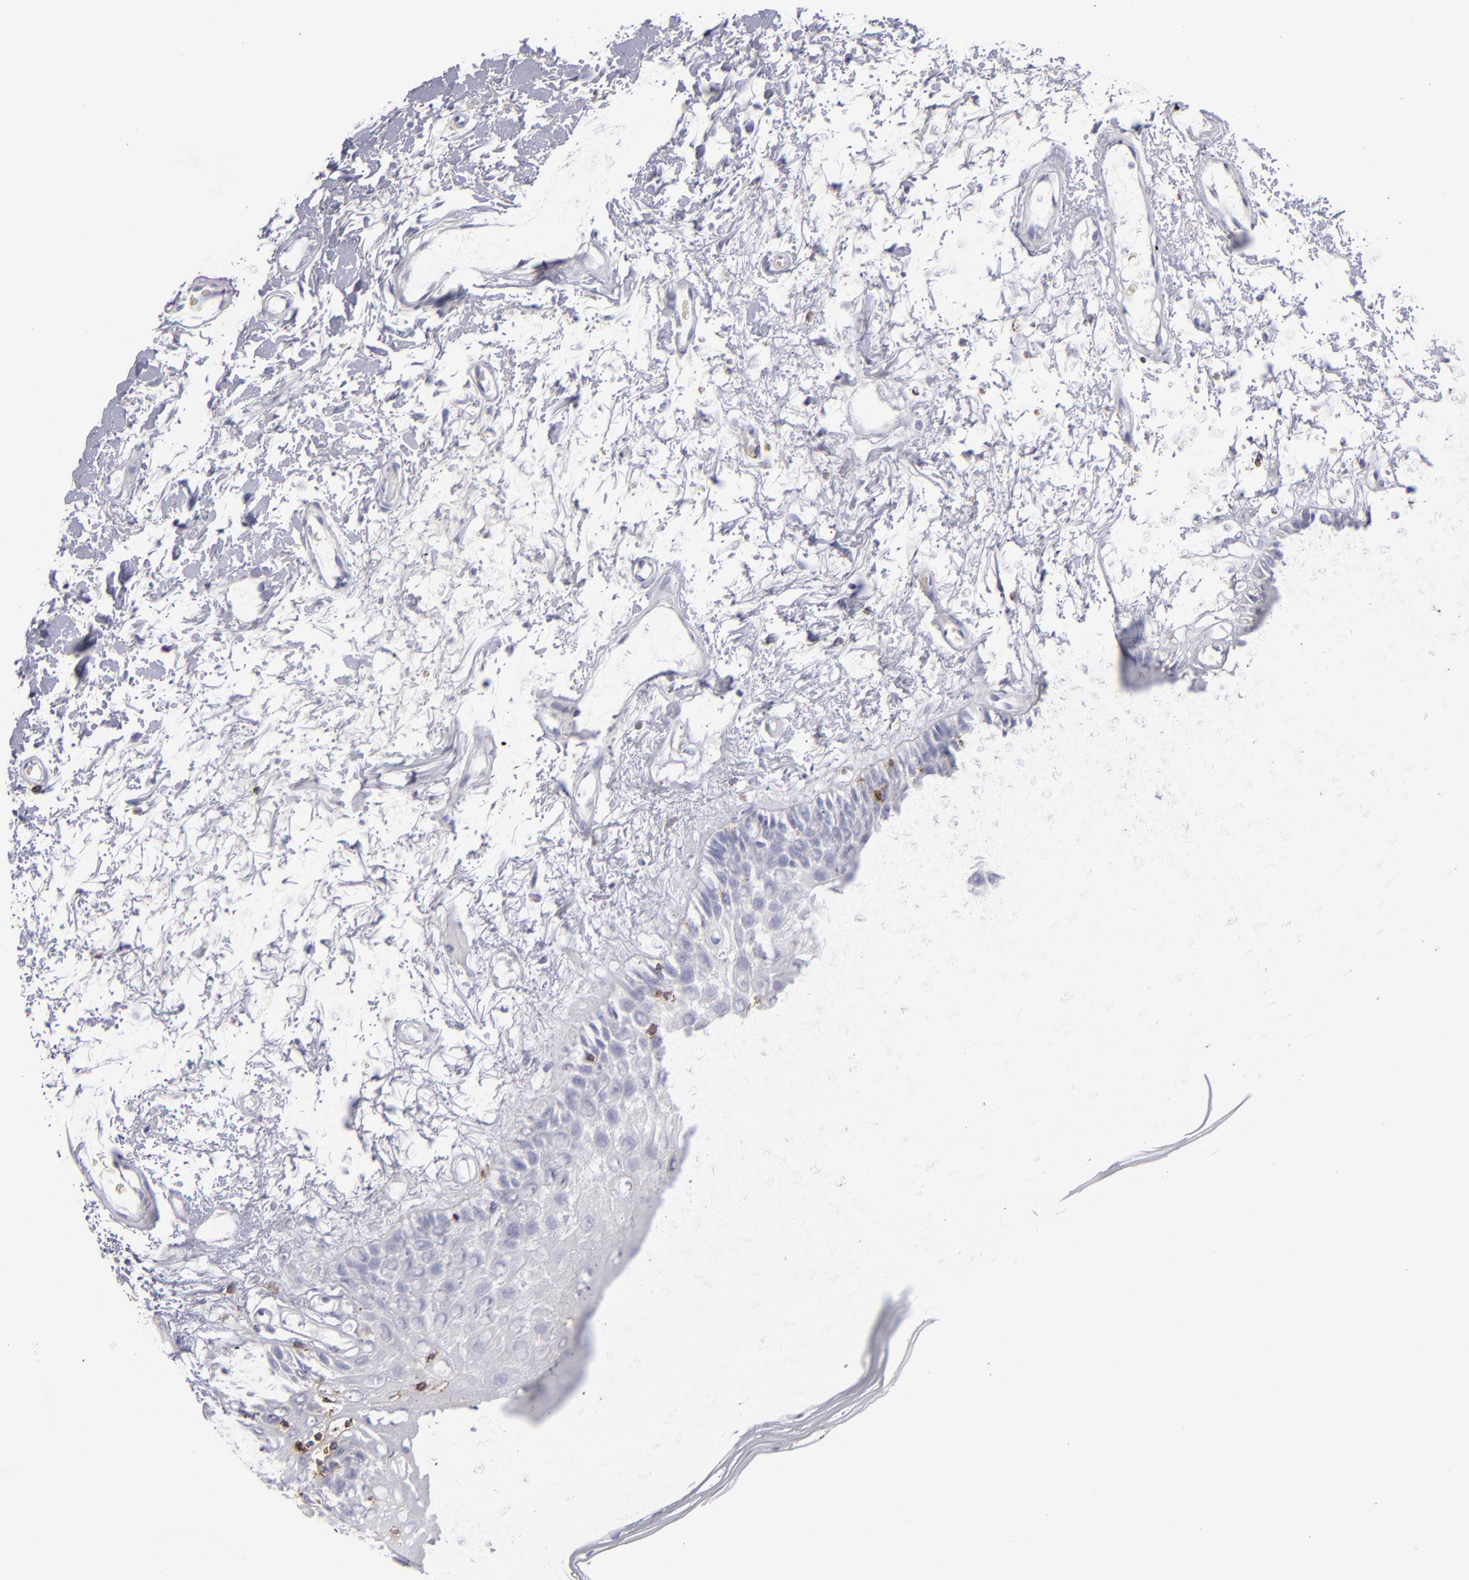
{"staining": {"intensity": "negative", "quantity": "none", "location": "none"}, "tissue": "oral mucosa", "cell_type": "Squamous epithelial cells", "image_type": "normal", "snomed": [{"axis": "morphology", "description": "Normal tissue, NOS"}, {"axis": "morphology", "description": "Squamous cell carcinoma, NOS"}, {"axis": "topography", "description": "Skeletal muscle"}, {"axis": "topography", "description": "Oral tissue"}, {"axis": "topography", "description": "Head-Neck"}], "caption": "Histopathology image shows no significant protein positivity in squamous epithelial cells of benign oral mucosa.", "gene": "CD2", "patient": {"sex": "male", "age": 71}}